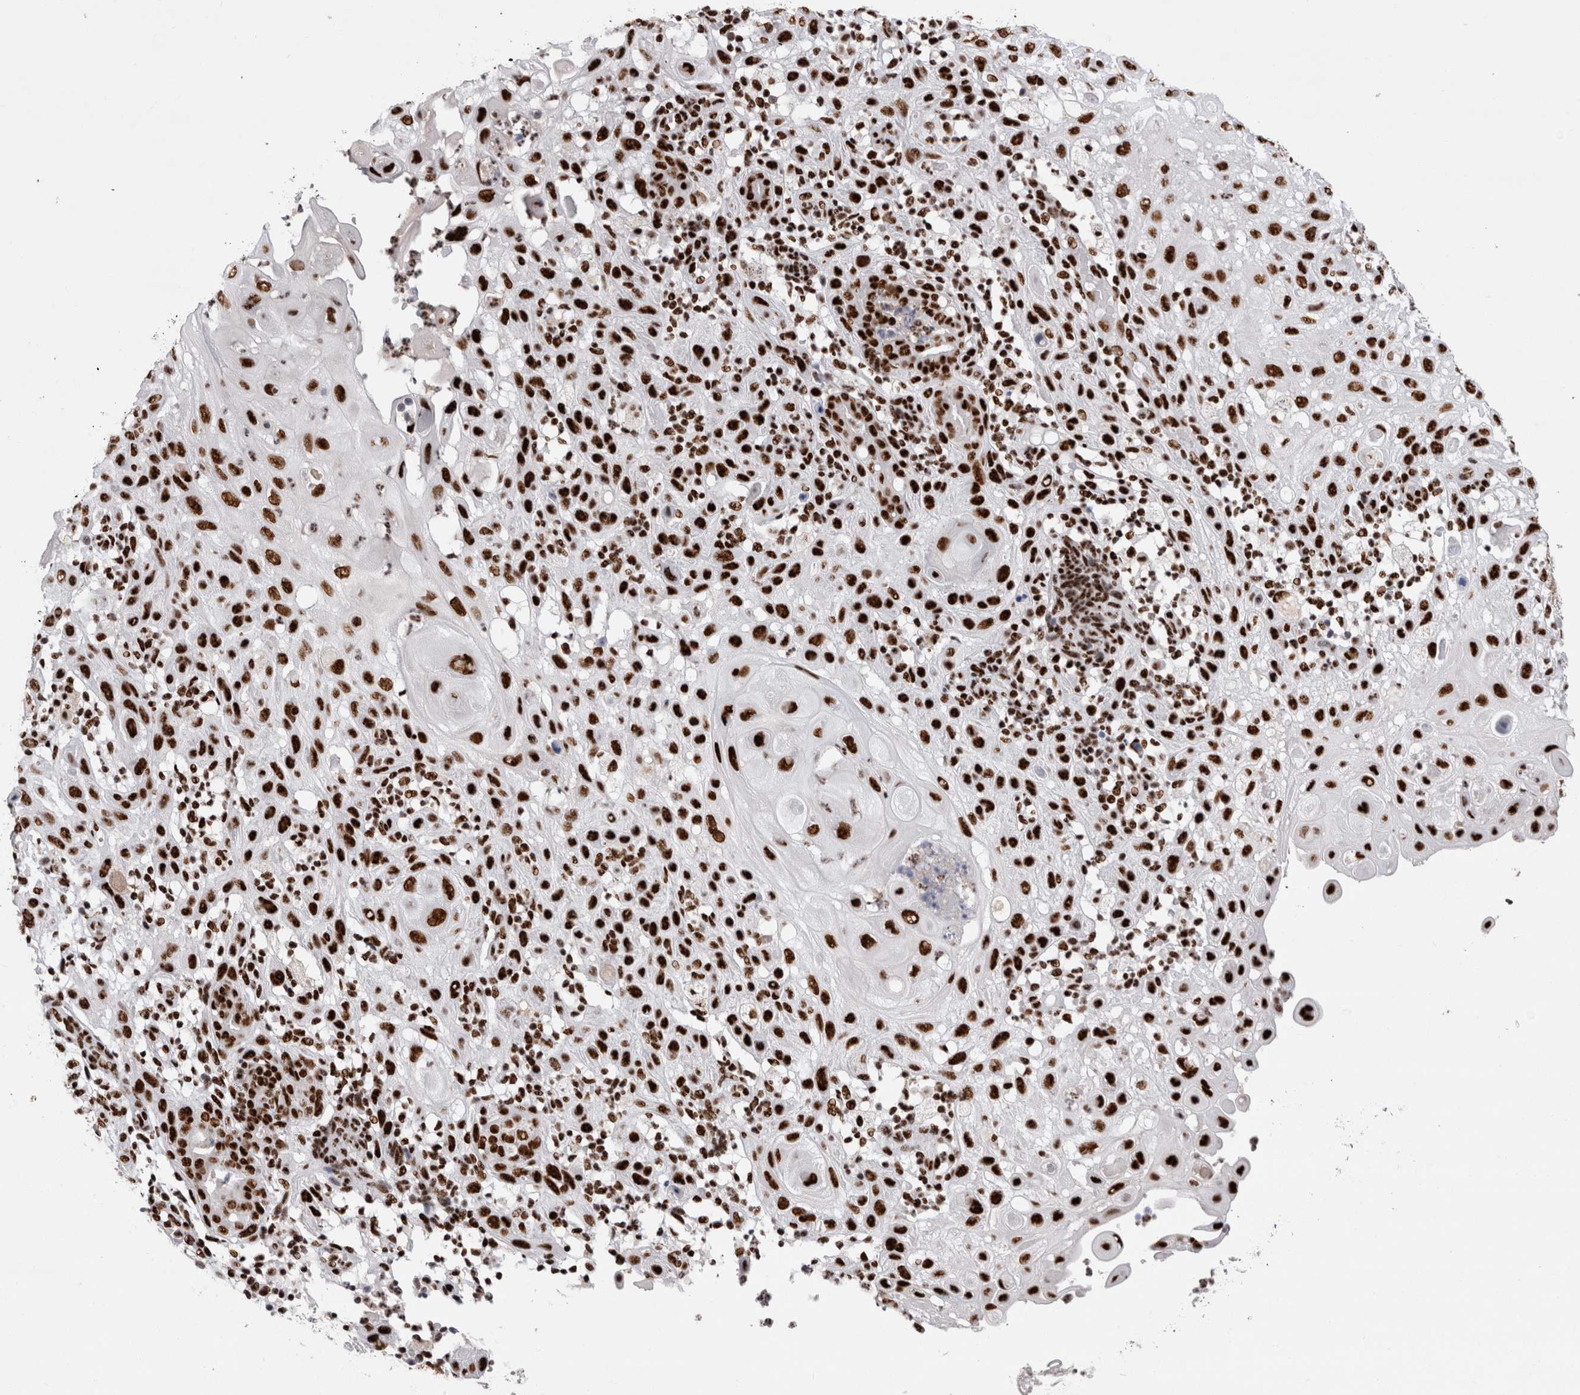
{"staining": {"intensity": "strong", "quantity": ">75%", "location": "nuclear"}, "tissue": "skin cancer", "cell_type": "Tumor cells", "image_type": "cancer", "snomed": [{"axis": "morphology", "description": "Normal tissue, NOS"}, {"axis": "morphology", "description": "Squamous cell carcinoma, NOS"}, {"axis": "topography", "description": "Skin"}], "caption": "Immunohistochemistry (IHC) staining of skin cancer (squamous cell carcinoma), which exhibits high levels of strong nuclear positivity in about >75% of tumor cells indicating strong nuclear protein expression. The staining was performed using DAB (3,3'-diaminobenzidine) (brown) for protein detection and nuclei were counterstained in hematoxylin (blue).", "gene": "RBM6", "patient": {"sex": "female", "age": 96}}